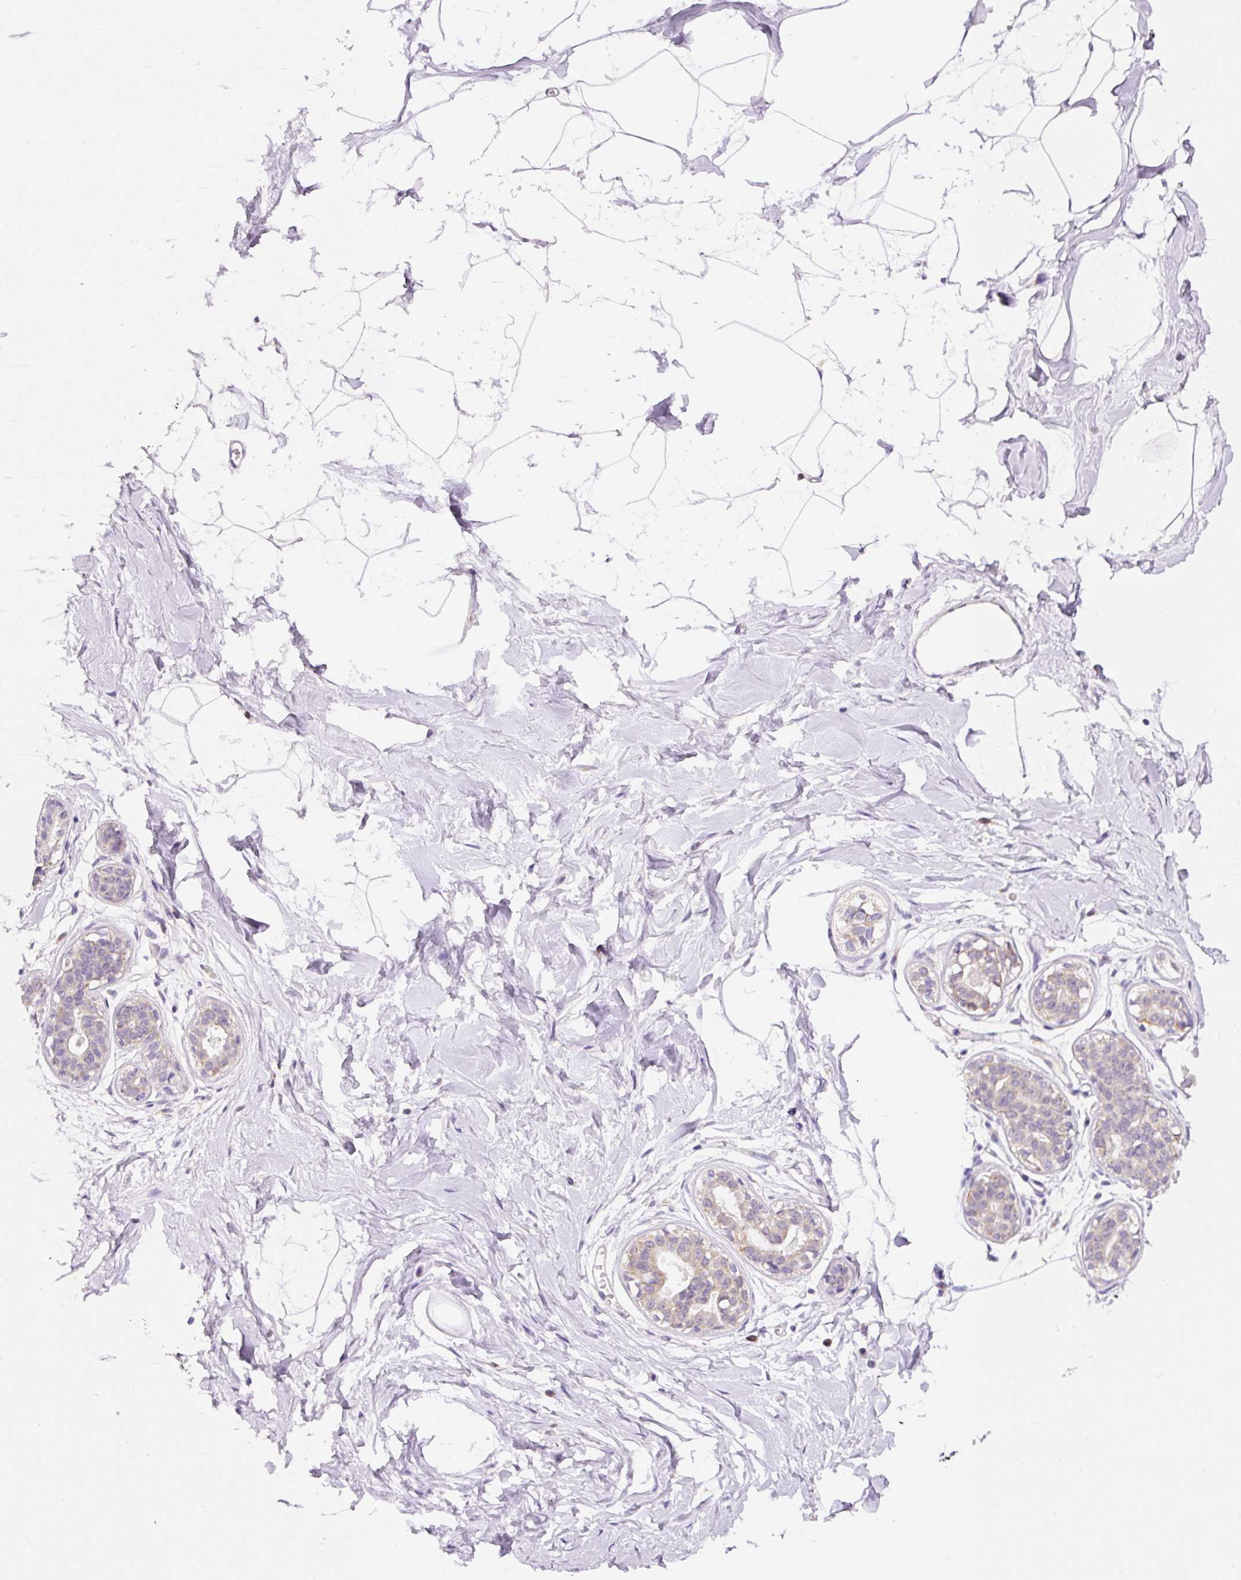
{"staining": {"intensity": "negative", "quantity": "none", "location": "none"}, "tissue": "breast", "cell_type": "Adipocytes", "image_type": "normal", "snomed": [{"axis": "morphology", "description": "Normal tissue, NOS"}, {"axis": "topography", "description": "Breast"}], "caption": "Breast stained for a protein using immunohistochemistry reveals no staining adipocytes.", "gene": "PCK2", "patient": {"sex": "female", "age": 45}}